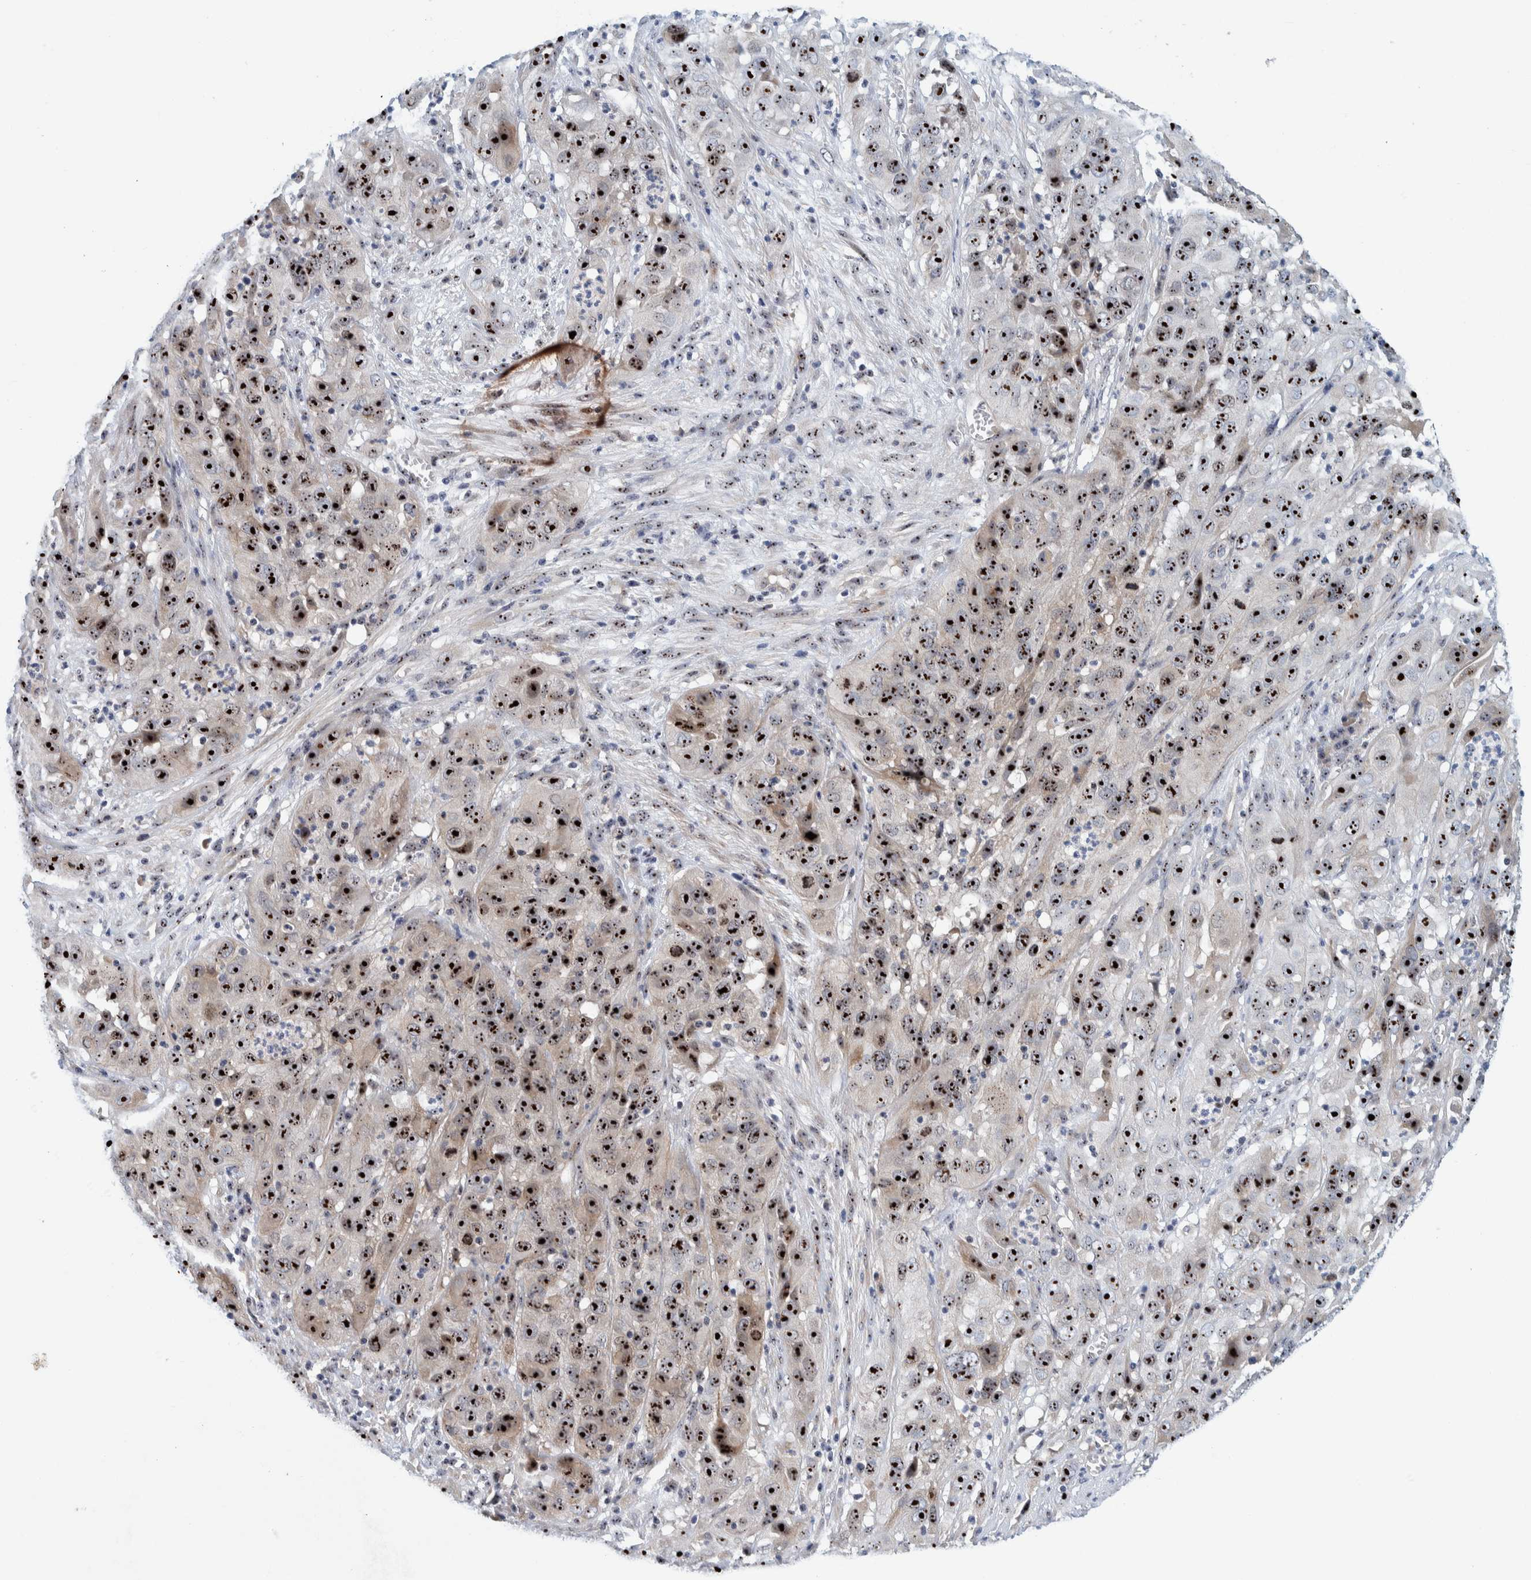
{"staining": {"intensity": "strong", "quantity": ">75%", "location": "nuclear"}, "tissue": "cervical cancer", "cell_type": "Tumor cells", "image_type": "cancer", "snomed": [{"axis": "morphology", "description": "Squamous cell carcinoma, NOS"}, {"axis": "topography", "description": "Cervix"}], "caption": "Approximately >75% of tumor cells in cervical cancer (squamous cell carcinoma) display strong nuclear protein staining as visualized by brown immunohistochemical staining.", "gene": "NOL11", "patient": {"sex": "female", "age": 32}}